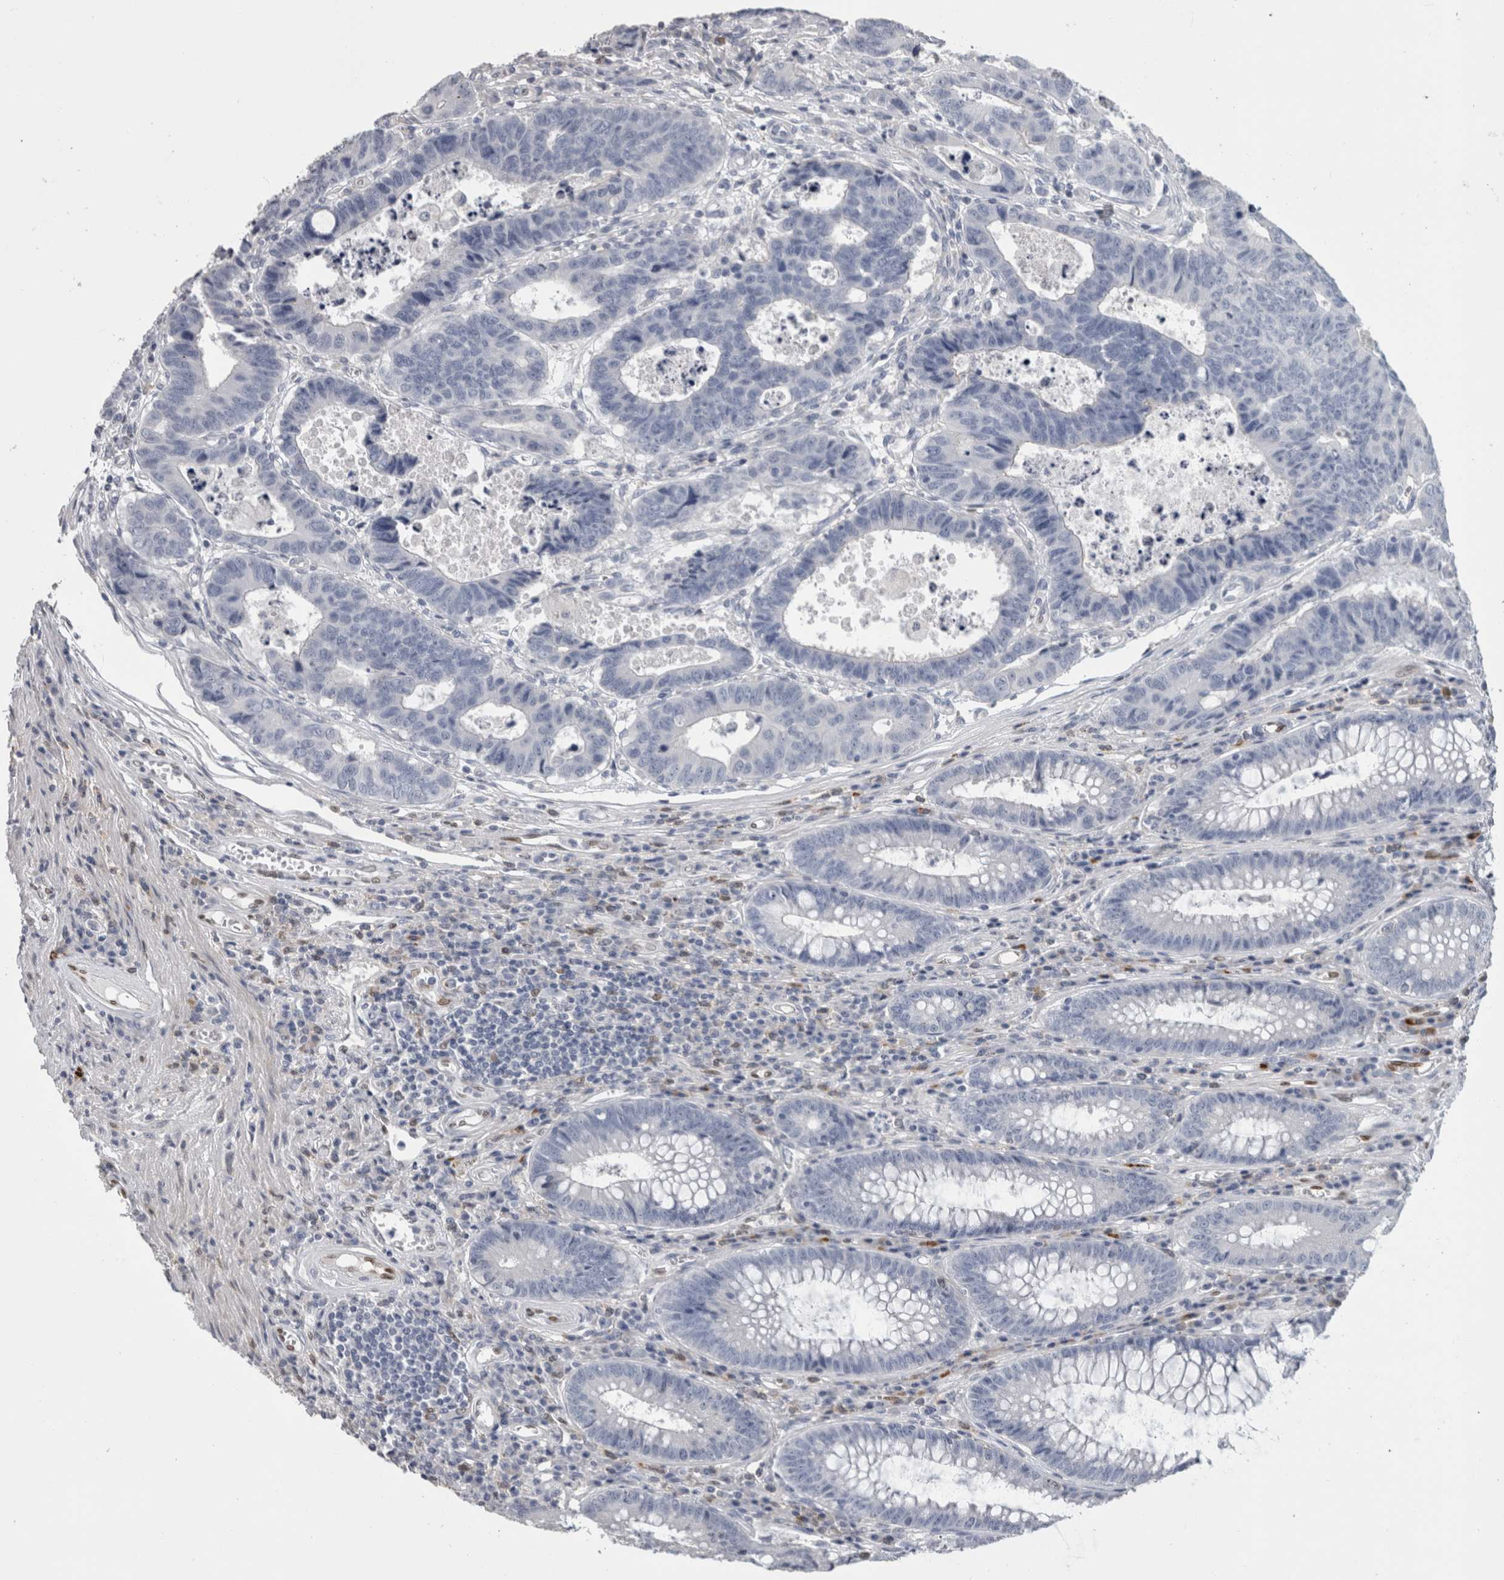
{"staining": {"intensity": "negative", "quantity": "none", "location": "none"}, "tissue": "colorectal cancer", "cell_type": "Tumor cells", "image_type": "cancer", "snomed": [{"axis": "morphology", "description": "Adenocarcinoma, NOS"}, {"axis": "topography", "description": "Rectum"}], "caption": "Tumor cells are negative for brown protein staining in adenocarcinoma (colorectal).", "gene": "IL33", "patient": {"sex": "male", "age": 84}}